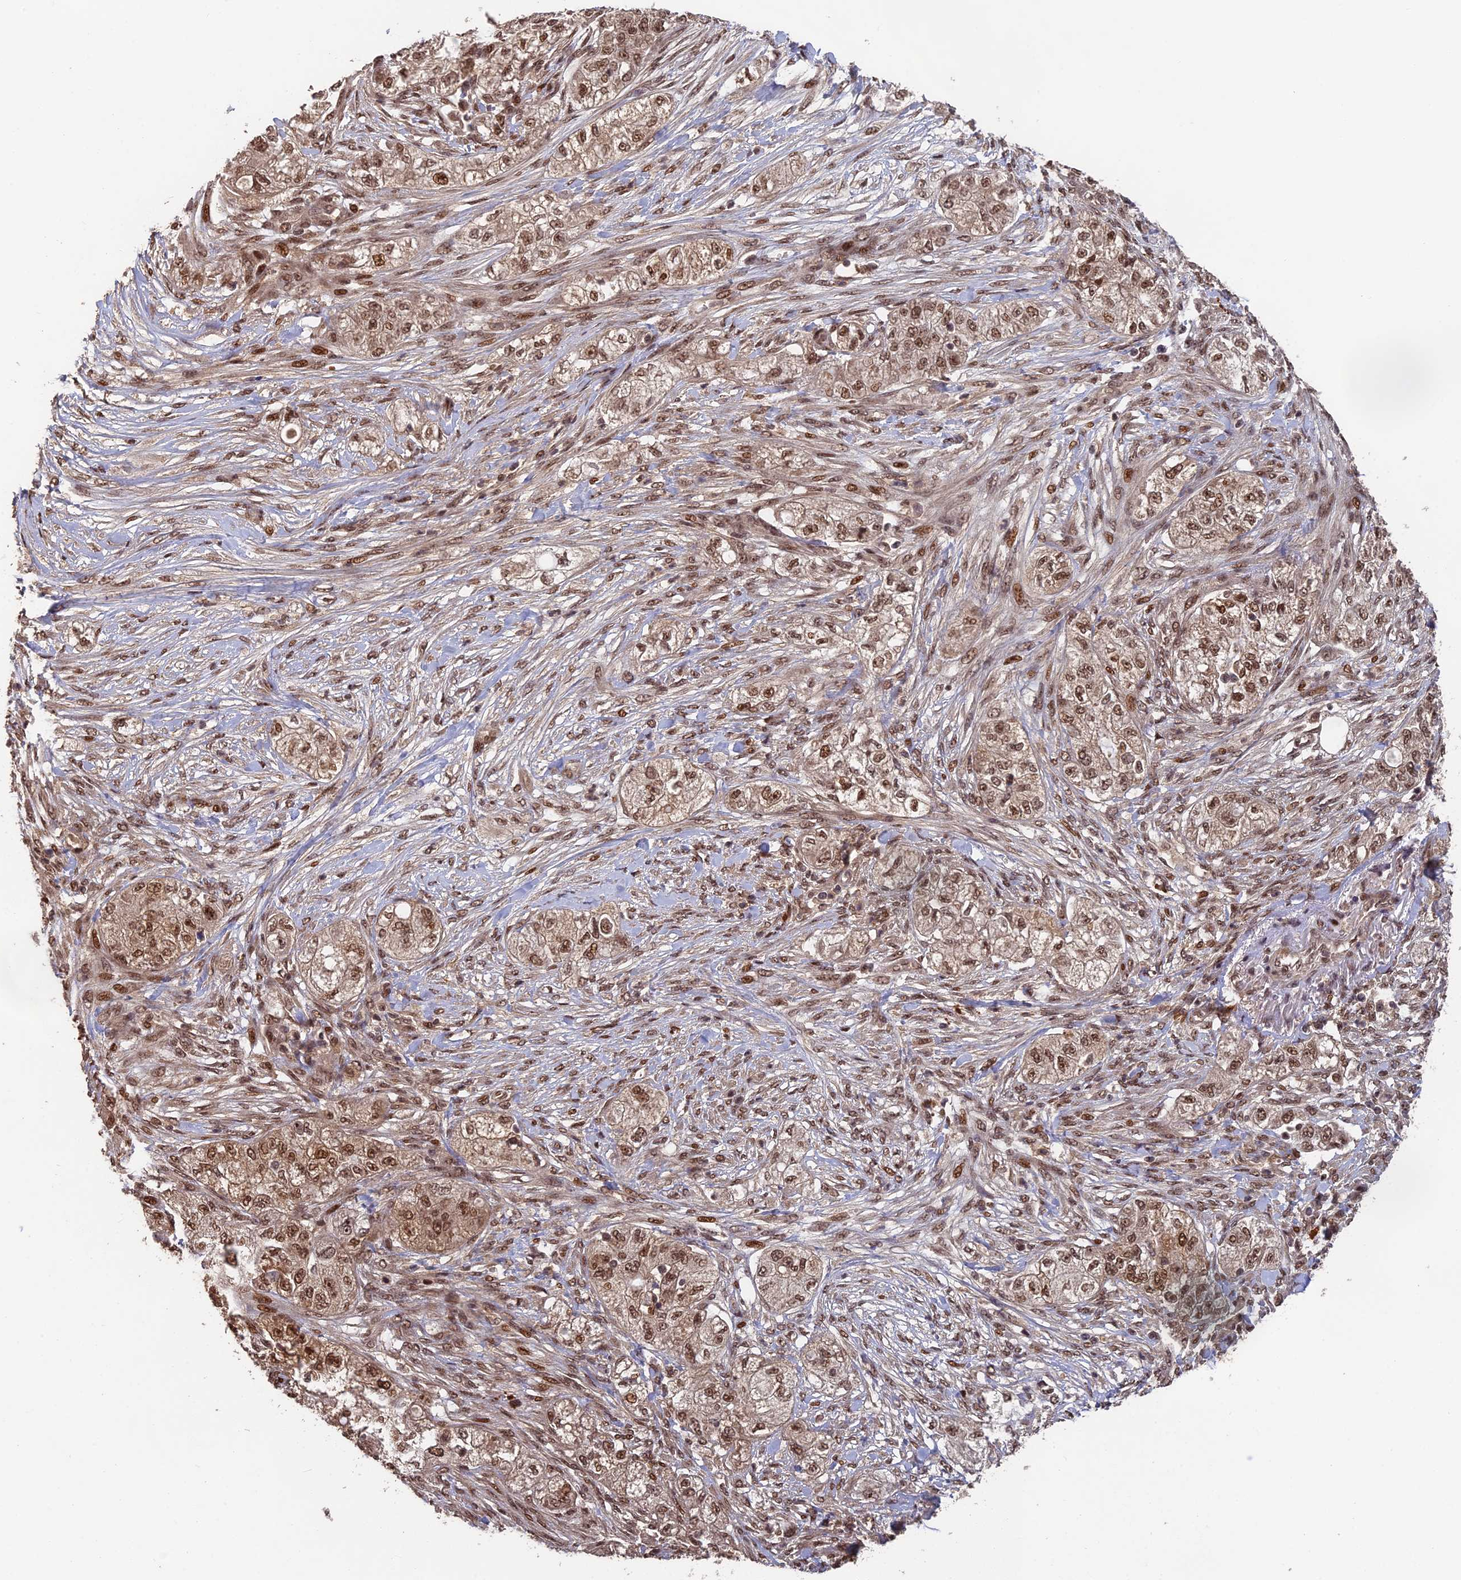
{"staining": {"intensity": "moderate", "quantity": ">75%", "location": "cytoplasmic/membranous,nuclear"}, "tissue": "pancreatic cancer", "cell_type": "Tumor cells", "image_type": "cancer", "snomed": [{"axis": "morphology", "description": "Adenocarcinoma, NOS"}, {"axis": "topography", "description": "Pancreas"}], "caption": "Tumor cells demonstrate moderate cytoplasmic/membranous and nuclear staining in approximately >75% of cells in adenocarcinoma (pancreatic).", "gene": "OSBPL1A", "patient": {"sex": "female", "age": 78}}